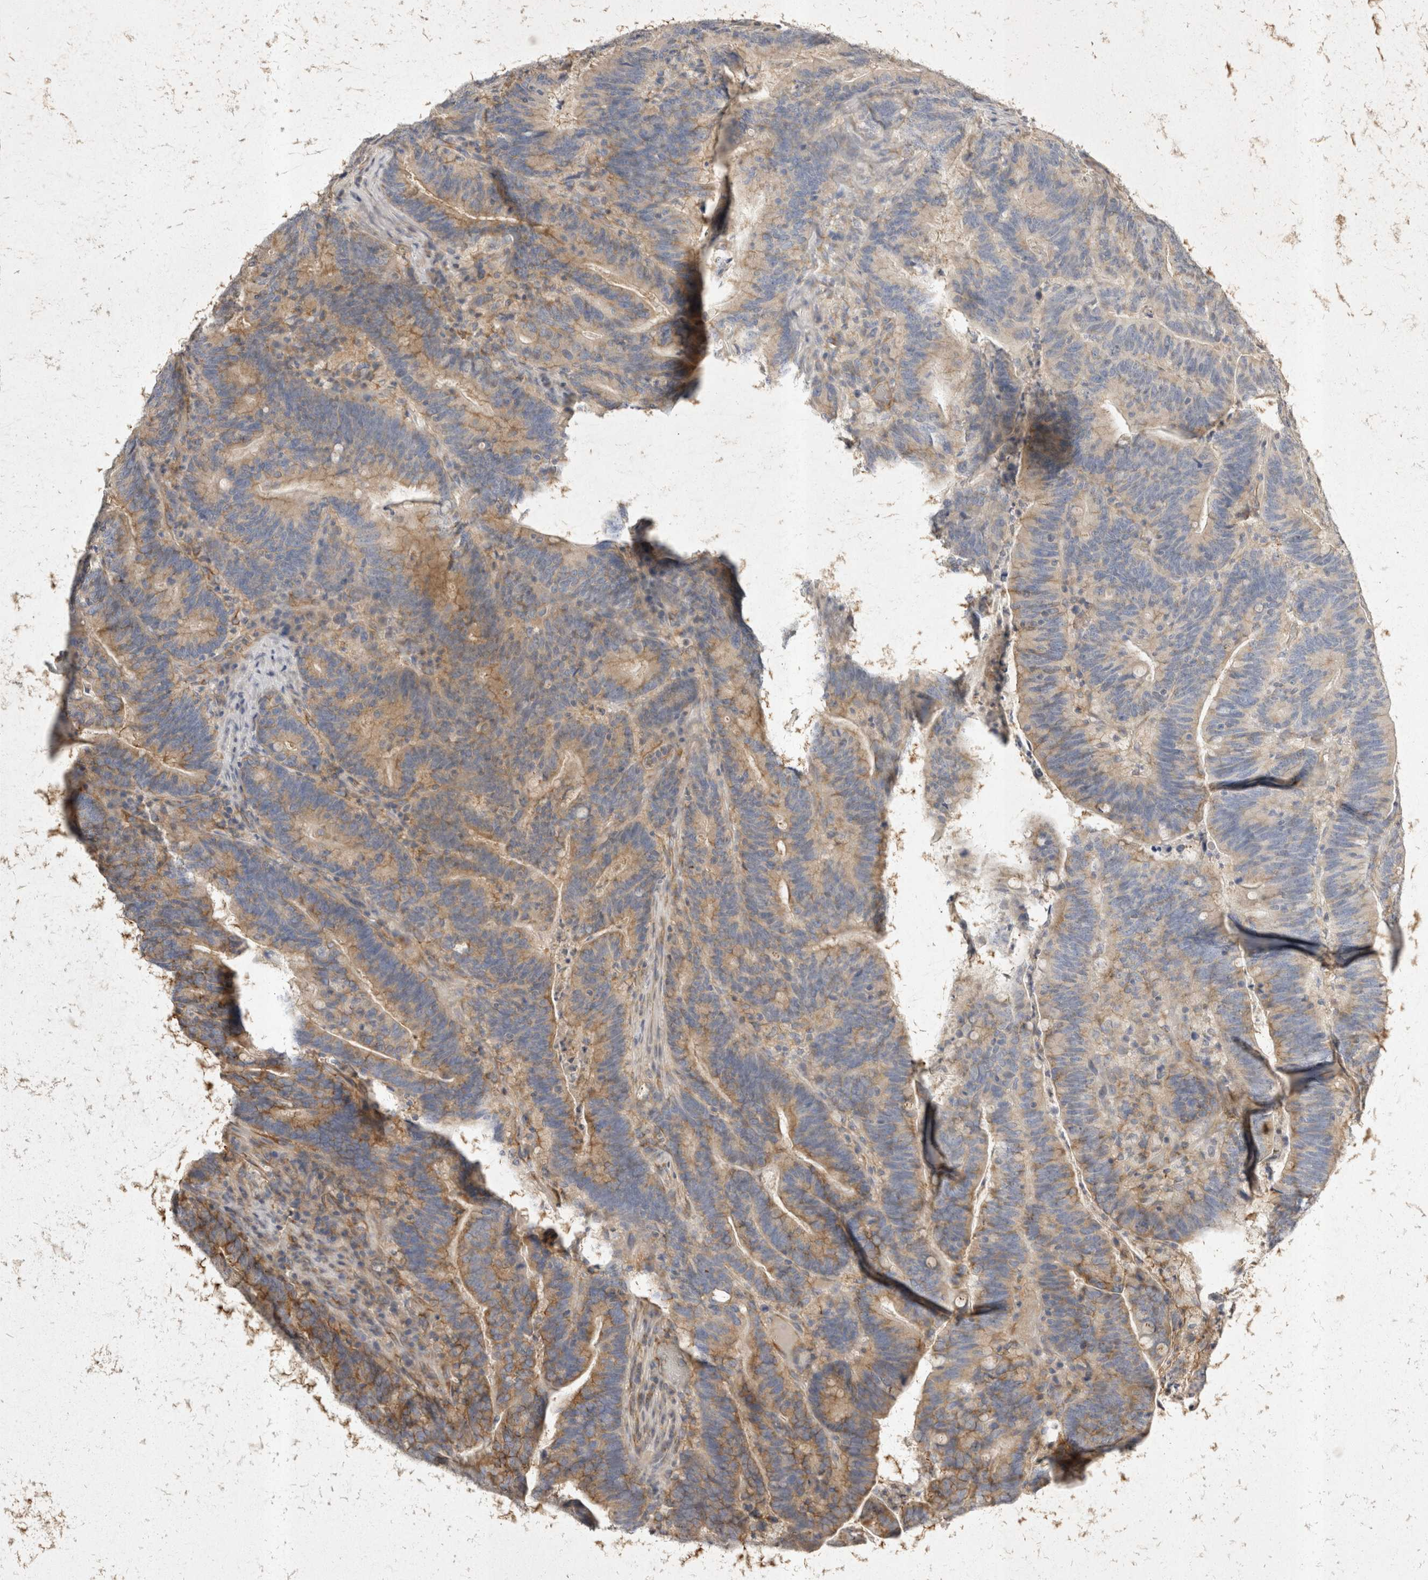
{"staining": {"intensity": "moderate", "quantity": "25%-75%", "location": "cytoplasmic/membranous"}, "tissue": "colorectal cancer", "cell_type": "Tumor cells", "image_type": "cancer", "snomed": [{"axis": "morphology", "description": "Adenocarcinoma, NOS"}, {"axis": "topography", "description": "Colon"}], "caption": "A brown stain shows moderate cytoplasmic/membranous positivity of a protein in human adenocarcinoma (colorectal) tumor cells.", "gene": "EIF4G3", "patient": {"sex": "female", "age": 66}}